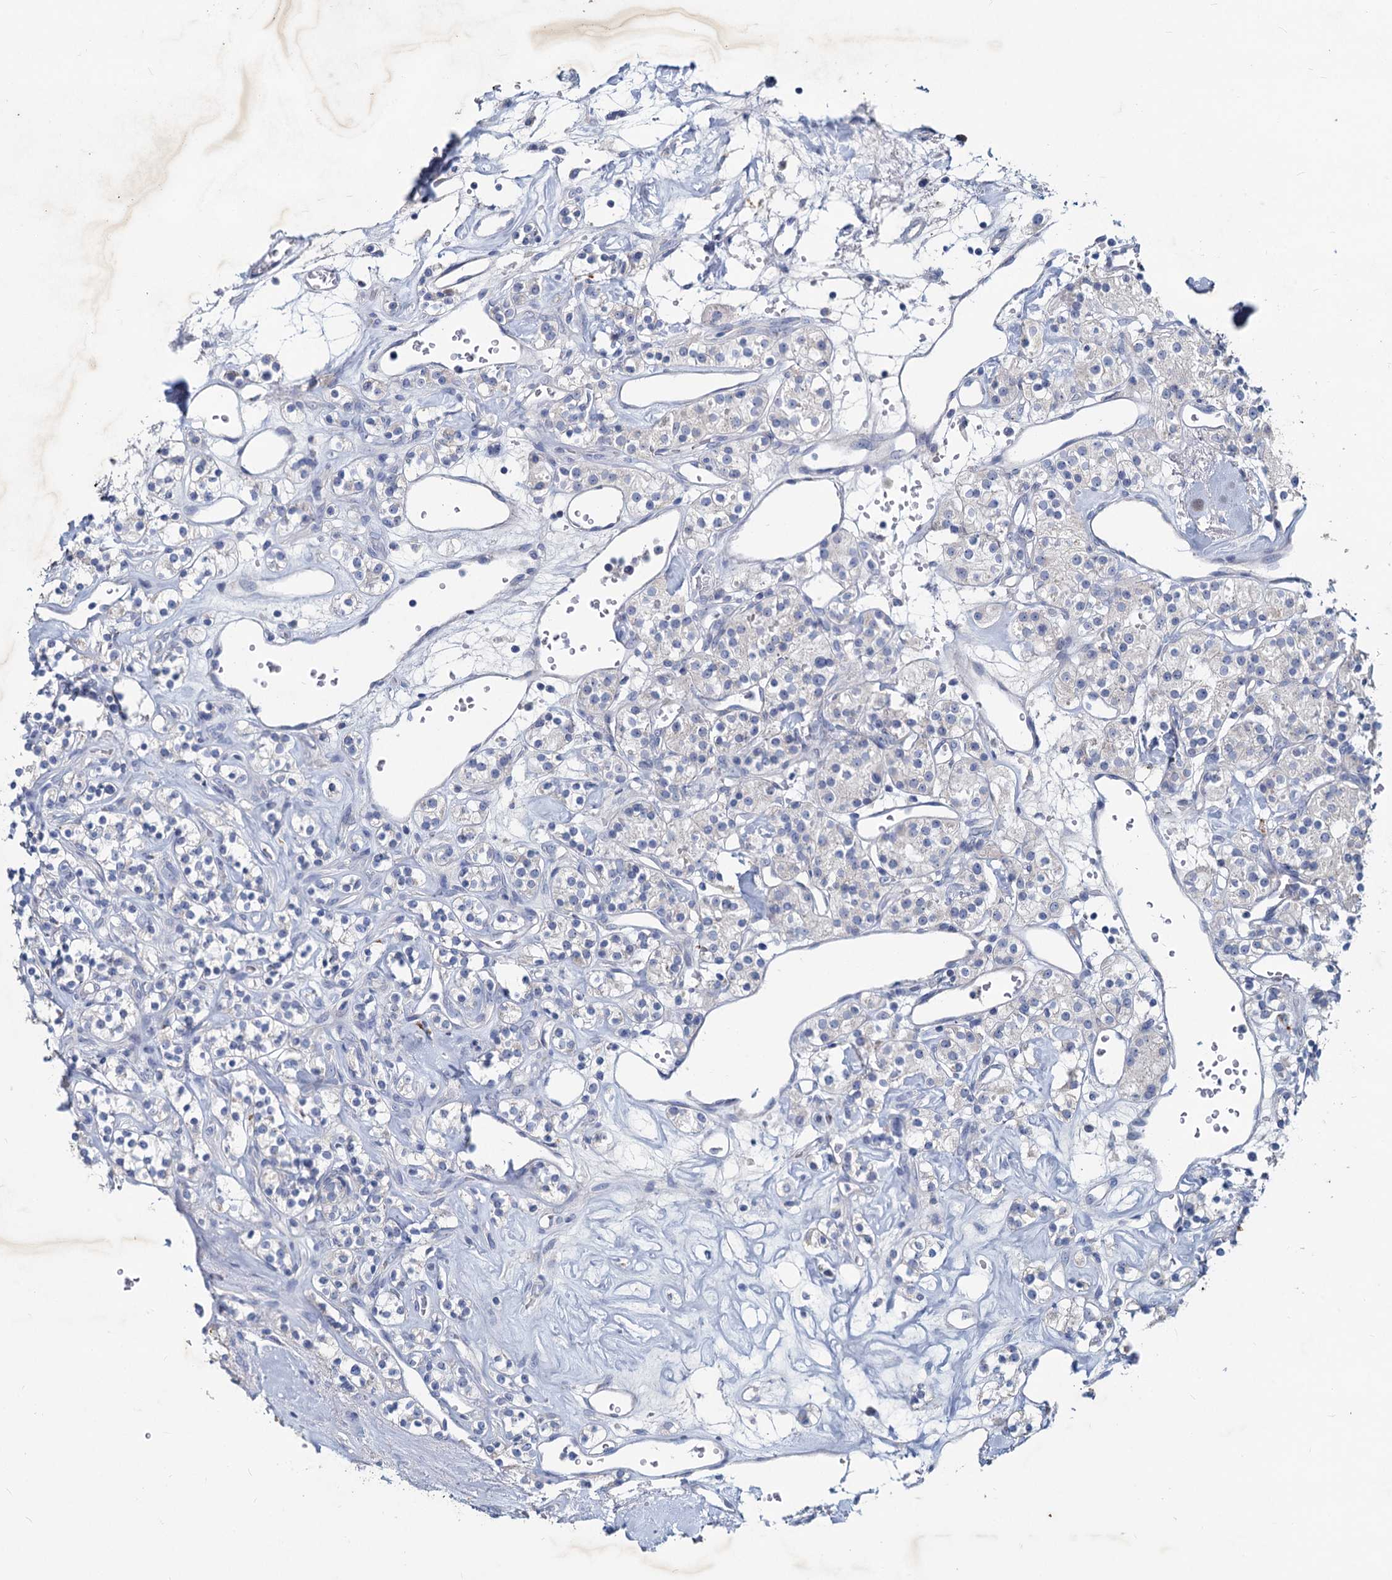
{"staining": {"intensity": "negative", "quantity": "none", "location": "none"}, "tissue": "renal cancer", "cell_type": "Tumor cells", "image_type": "cancer", "snomed": [{"axis": "morphology", "description": "Adenocarcinoma, NOS"}, {"axis": "topography", "description": "Kidney"}], "caption": "Immunohistochemistry (IHC) image of human renal cancer (adenocarcinoma) stained for a protein (brown), which shows no expression in tumor cells. (DAB (3,3'-diaminobenzidine) IHC, high magnification).", "gene": "TMX2", "patient": {"sex": "male", "age": 77}}